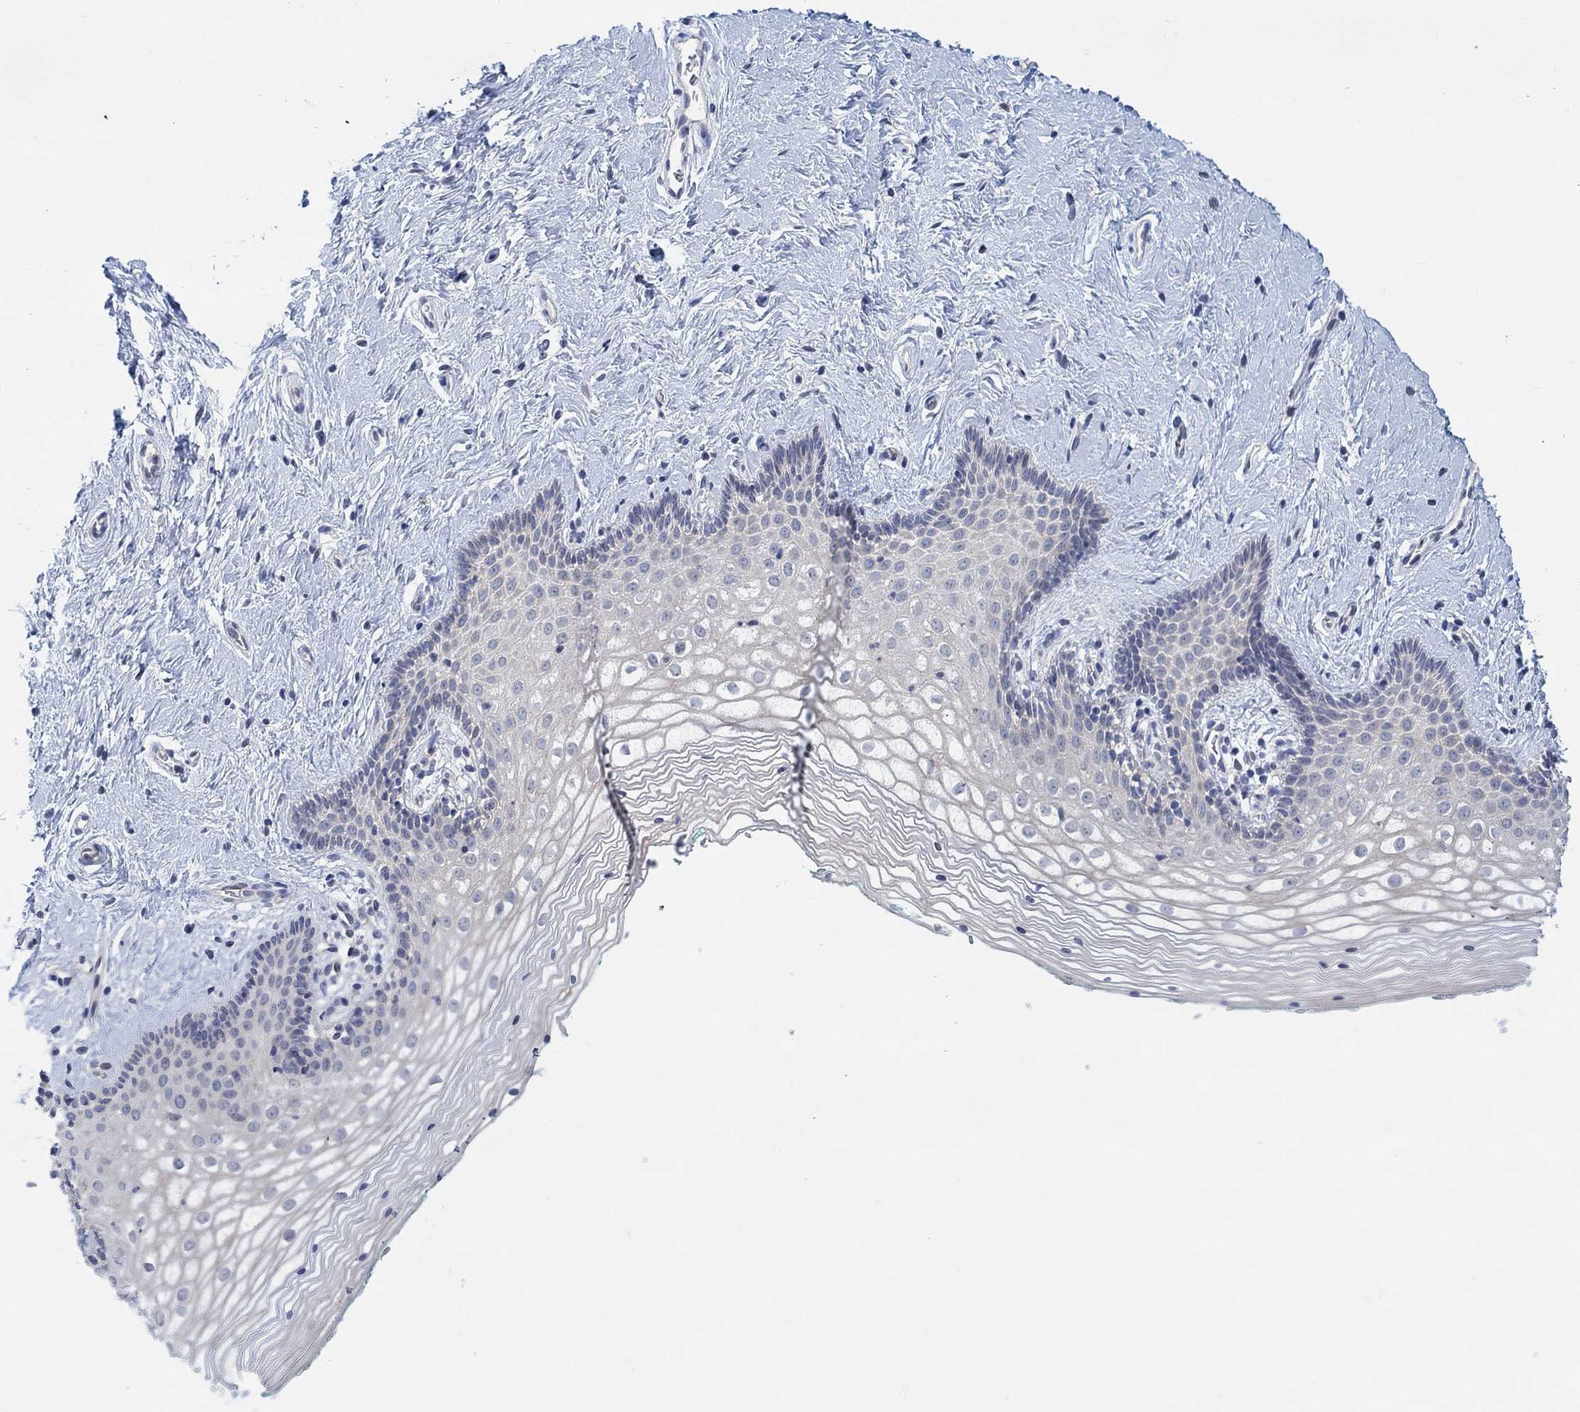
{"staining": {"intensity": "negative", "quantity": "none", "location": "none"}, "tissue": "vagina", "cell_type": "Squamous epithelial cells", "image_type": "normal", "snomed": [{"axis": "morphology", "description": "Normal tissue, NOS"}, {"axis": "topography", "description": "Vagina"}], "caption": "Vagina stained for a protein using immunohistochemistry (IHC) reveals no positivity squamous epithelial cells.", "gene": "PMFBP1", "patient": {"sex": "female", "age": 36}}